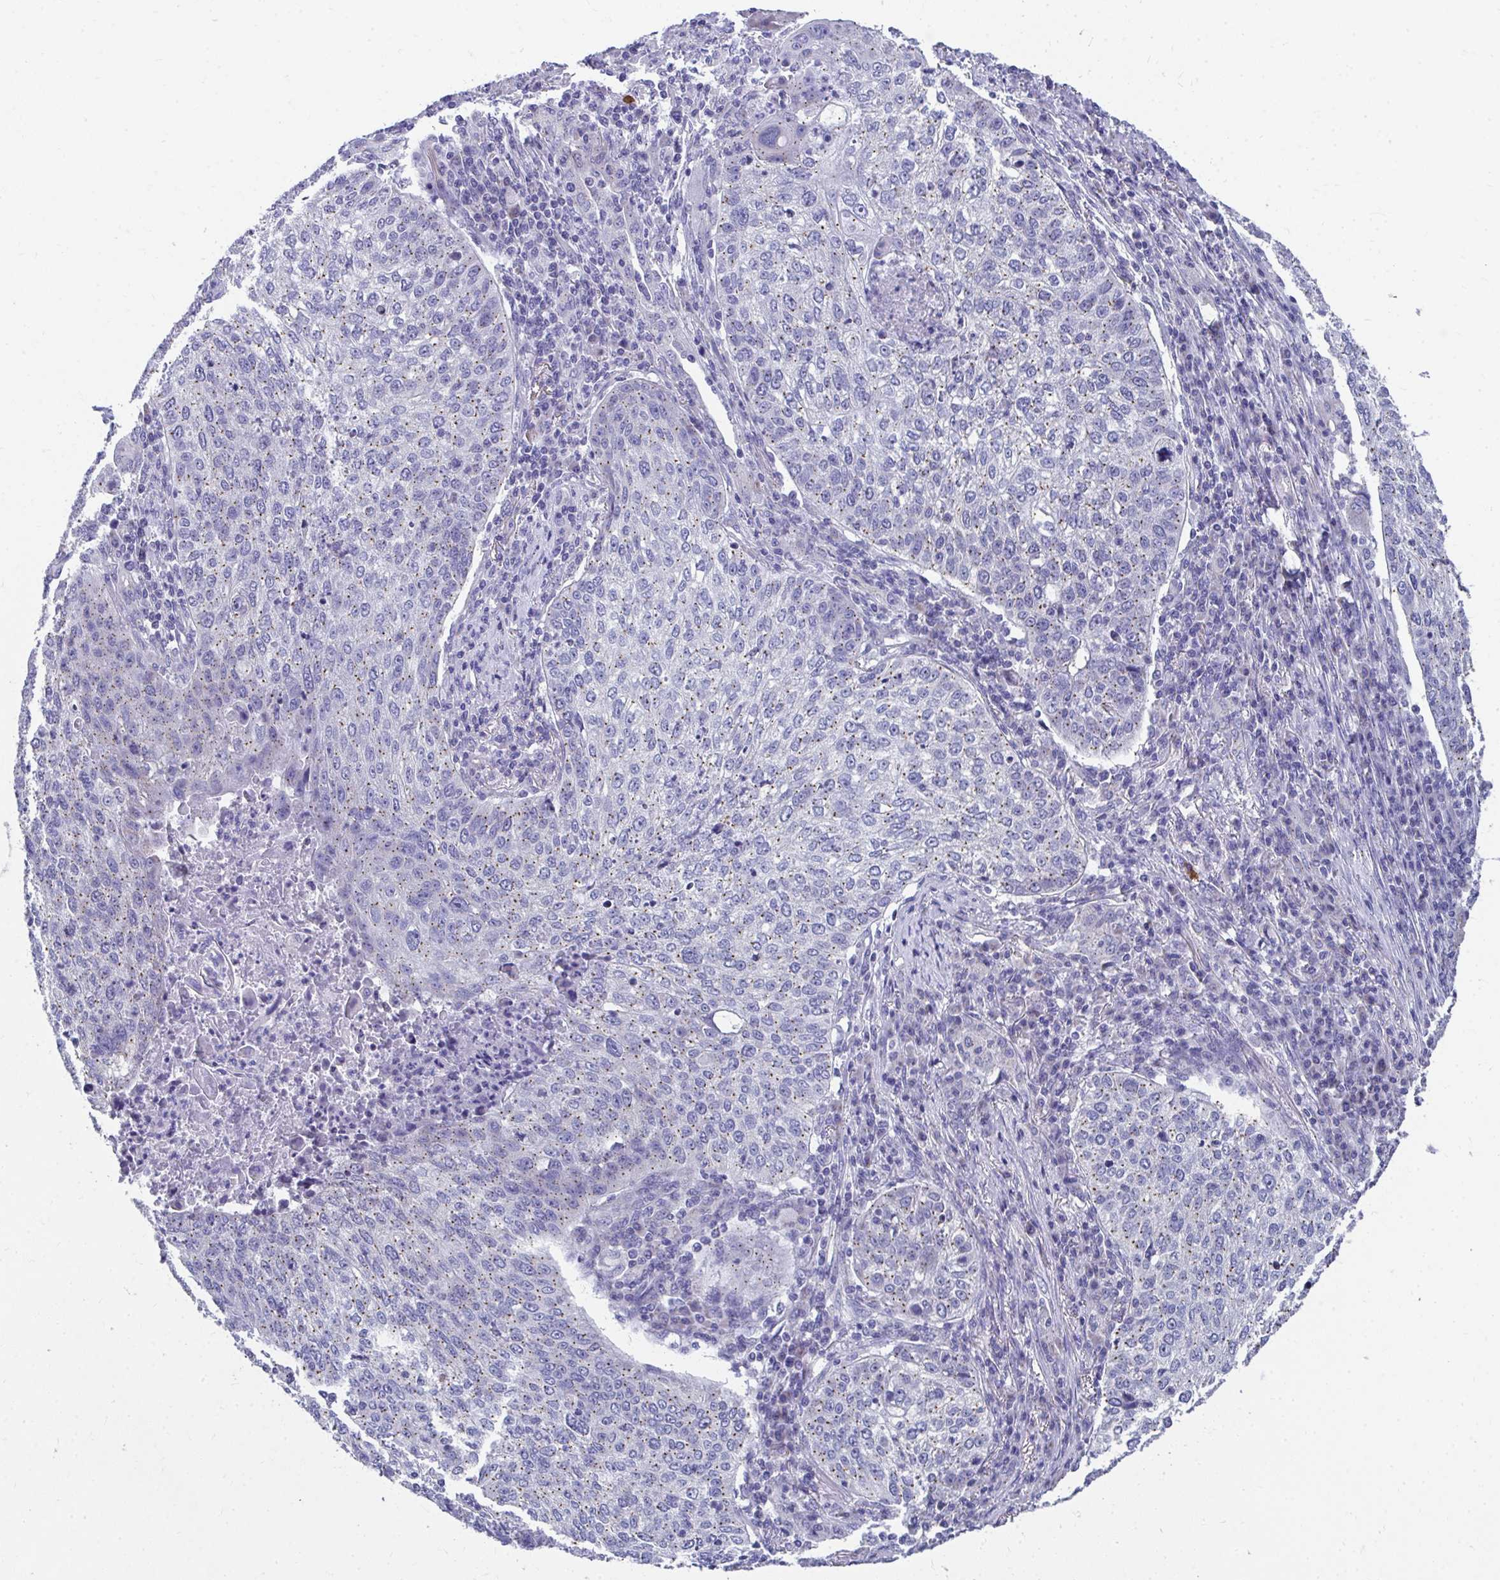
{"staining": {"intensity": "weak", "quantity": "25%-75%", "location": "cytoplasmic/membranous"}, "tissue": "lung cancer", "cell_type": "Tumor cells", "image_type": "cancer", "snomed": [{"axis": "morphology", "description": "Squamous cell carcinoma, NOS"}, {"axis": "topography", "description": "Lung"}], "caption": "Weak cytoplasmic/membranous expression for a protein is identified in about 25%-75% of tumor cells of lung squamous cell carcinoma using immunohistochemistry (IHC).", "gene": "TMPRSS2", "patient": {"sex": "male", "age": 63}}